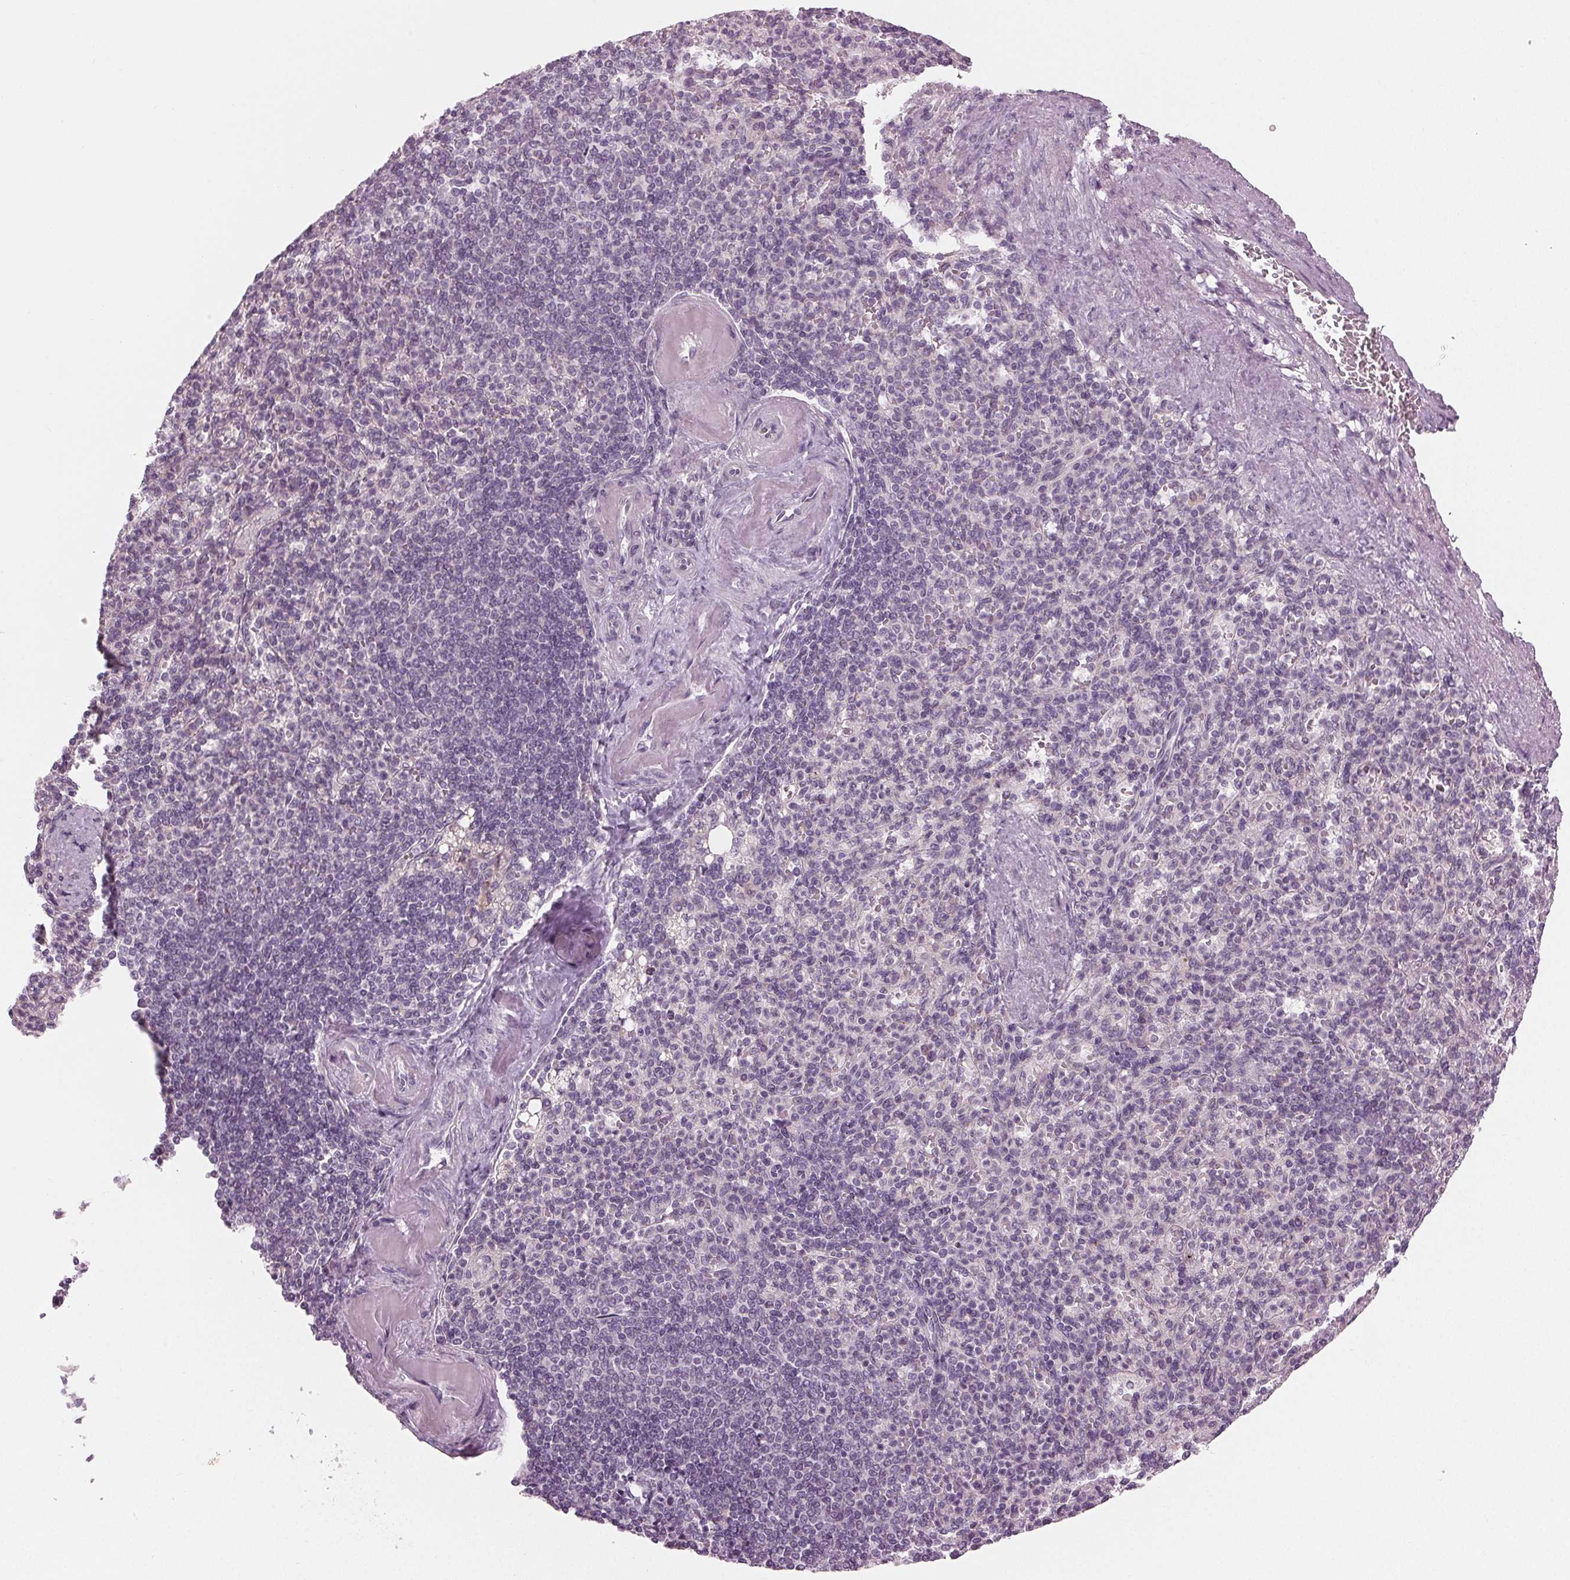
{"staining": {"intensity": "negative", "quantity": "none", "location": "none"}, "tissue": "spleen", "cell_type": "Cells in red pulp", "image_type": "normal", "snomed": [{"axis": "morphology", "description": "Normal tissue, NOS"}, {"axis": "topography", "description": "Spleen"}], "caption": "IHC photomicrograph of normal spleen stained for a protein (brown), which reveals no positivity in cells in red pulp. The staining is performed using DAB (3,3'-diaminobenzidine) brown chromogen with nuclei counter-stained in using hematoxylin.", "gene": "PRAP1", "patient": {"sex": "female", "age": 74}}